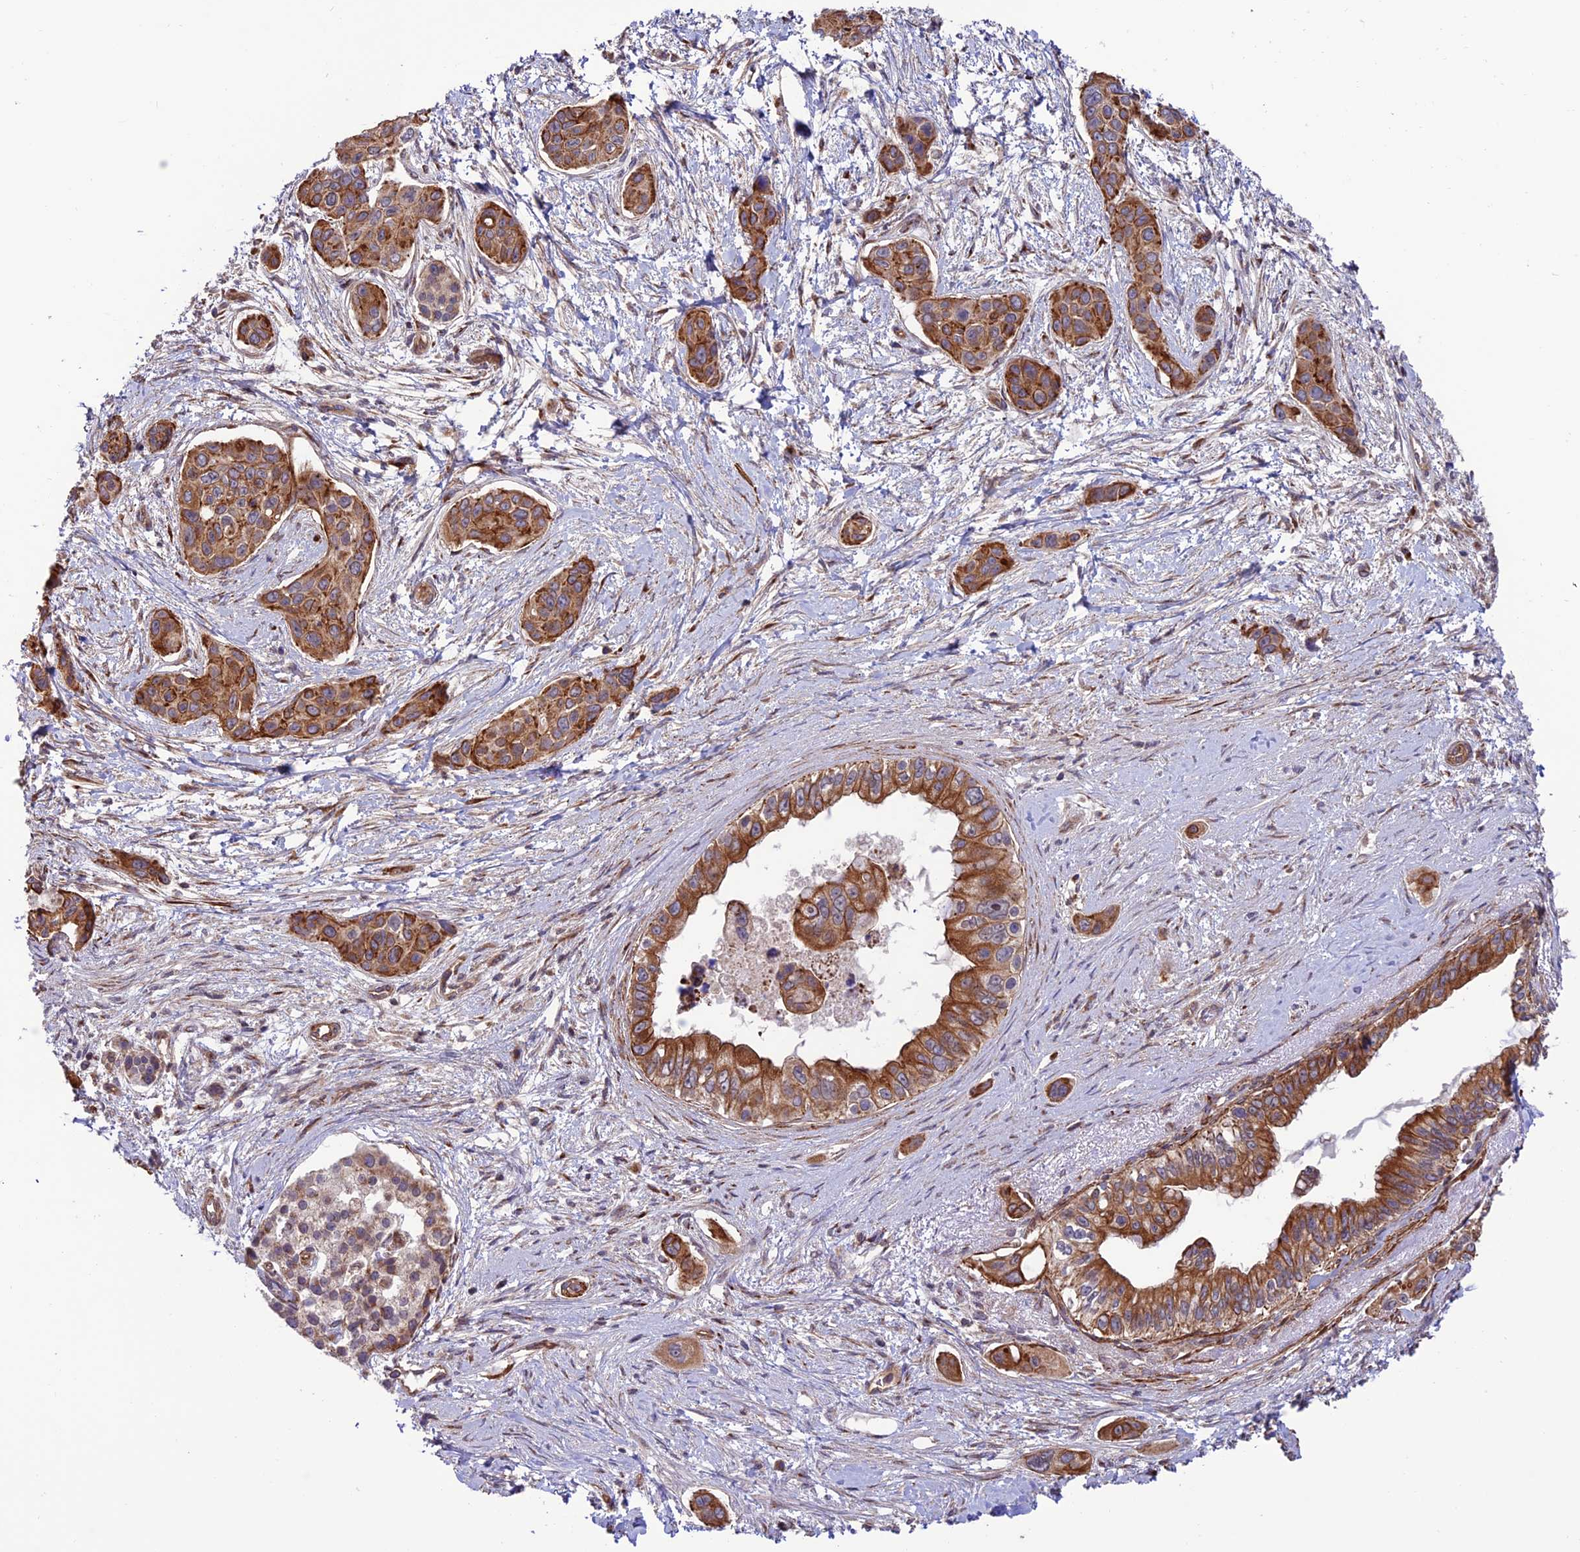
{"staining": {"intensity": "moderate", "quantity": ">75%", "location": "cytoplasmic/membranous"}, "tissue": "pancreatic cancer", "cell_type": "Tumor cells", "image_type": "cancer", "snomed": [{"axis": "morphology", "description": "Adenocarcinoma, NOS"}, {"axis": "topography", "description": "Pancreas"}], "caption": "A high-resolution histopathology image shows immunohistochemistry staining of adenocarcinoma (pancreatic), which exhibits moderate cytoplasmic/membranous staining in approximately >75% of tumor cells.", "gene": "TNIP3", "patient": {"sex": "male", "age": 72}}